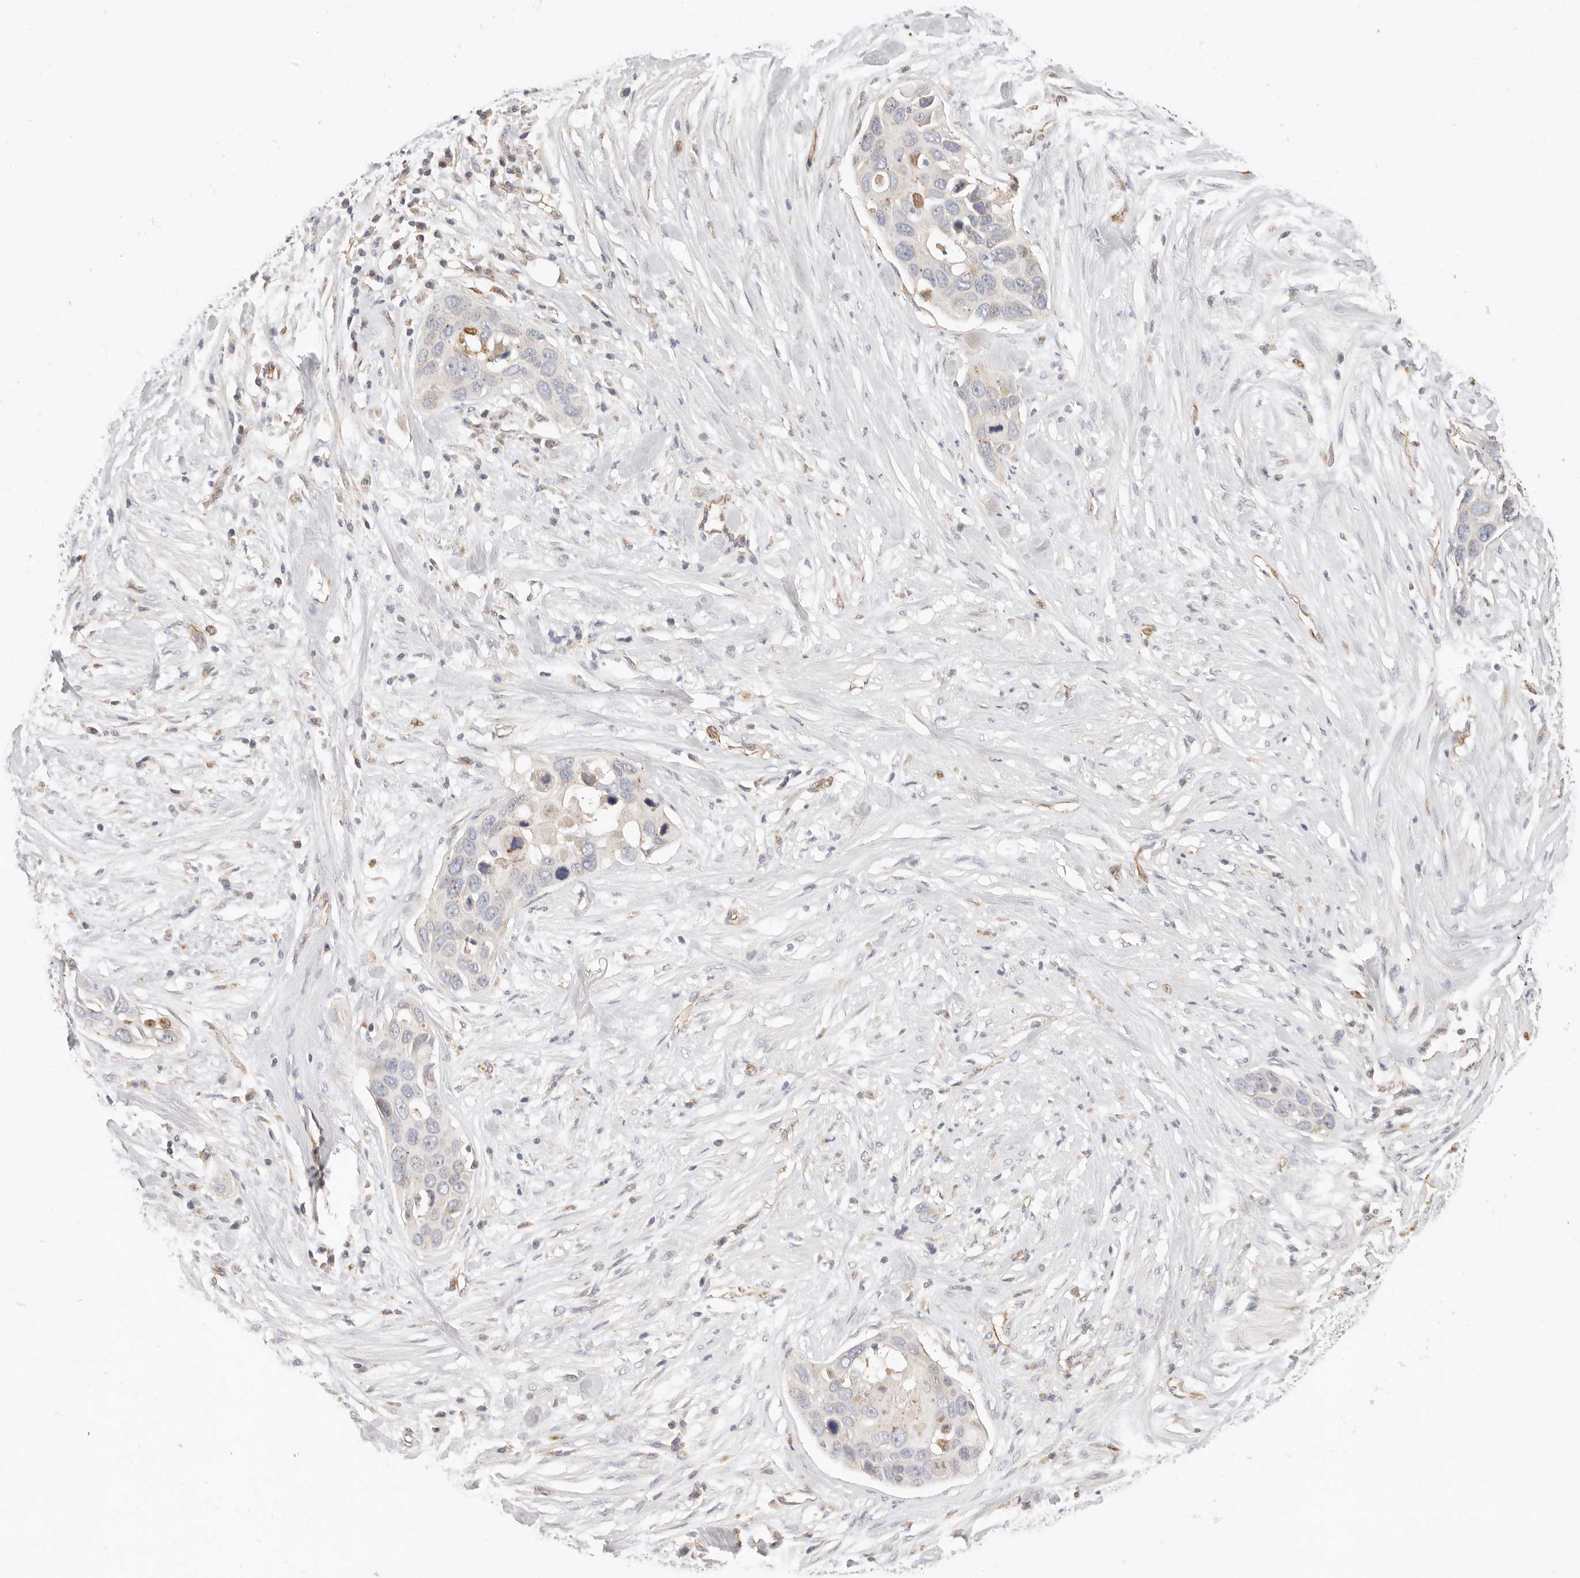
{"staining": {"intensity": "negative", "quantity": "none", "location": "none"}, "tissue": "pancreatic cancer", "cell_type": "Tumor cells", "image_type": "cancer", "snomed": [{"axis": "morphology", "description": "Adenocarcinoma, NOS"}, {"axis": "topography", "description": "Pancreas"}], "caption": "DAB immunohistochemical staining of human adenocarcinoma (pancreatic) displays no significant expression in tumor cells.", "gene": "SPRING1", "patient": {"sex": "female", "age": 60}}